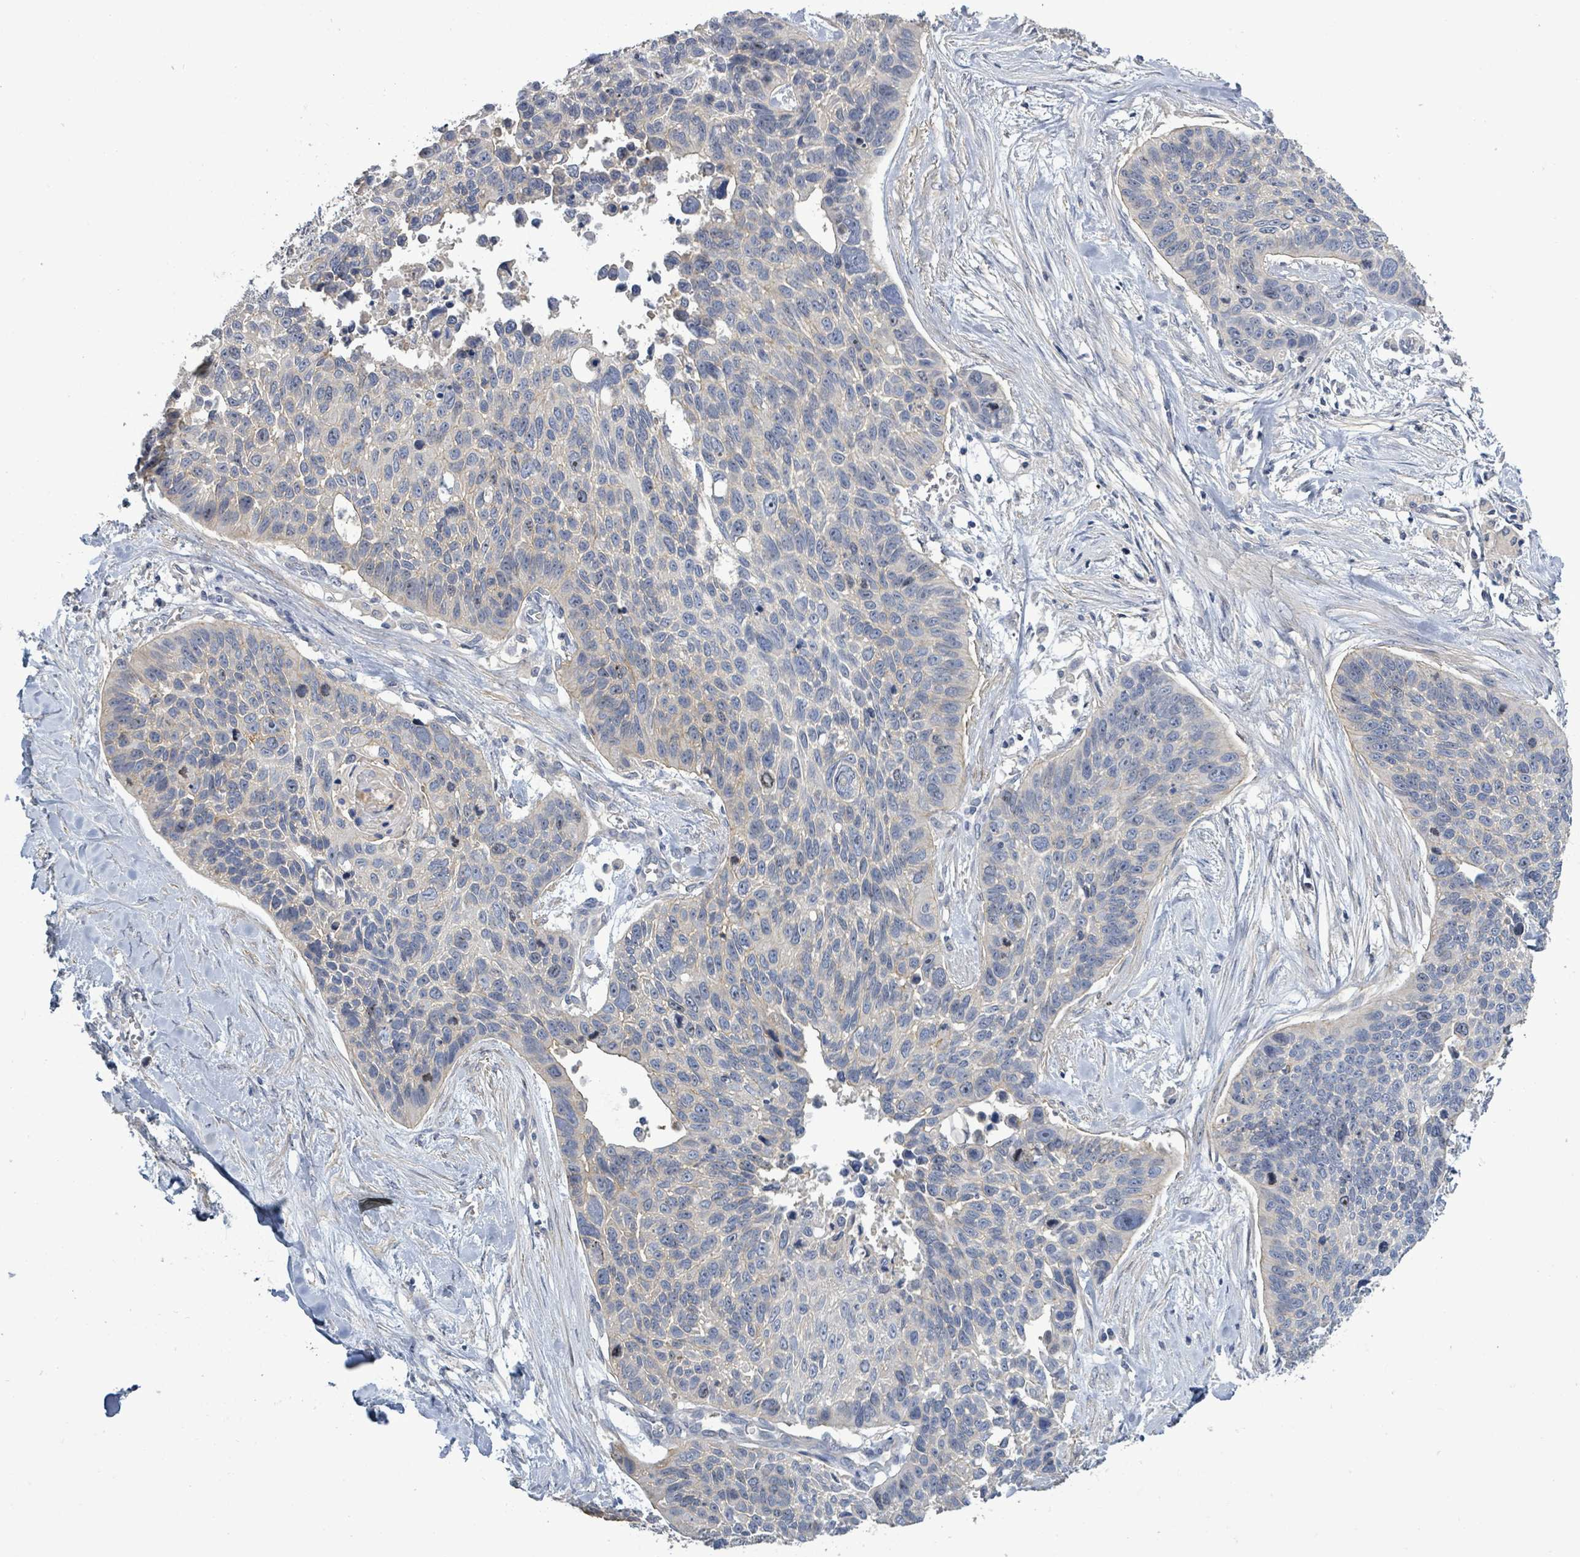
{"staining": {"intensity": "negative", "quantity": "none", "location": "none"}, "tissue": "lung cancer", "cell_type": "Tumor cells", "image_type": "cancer", "snomed": [{"axis": "morphology", "description": "Squamous cell carcinoma, NOS"}, {"axis": "topography", "description": "Lung"}], "caption": "The photomicrograph shows no staining of tumor cells in squamous cell carcinoma (lung). The staining was performed using DAB (3,3'-diaminobenzidine) to visualize the protein expression in brown, while the nuclei were stained in blue with hematoxylin (Magnification: 20x).", "gene": "KRAS", "patient": {"sex": "male", "age": 62}}